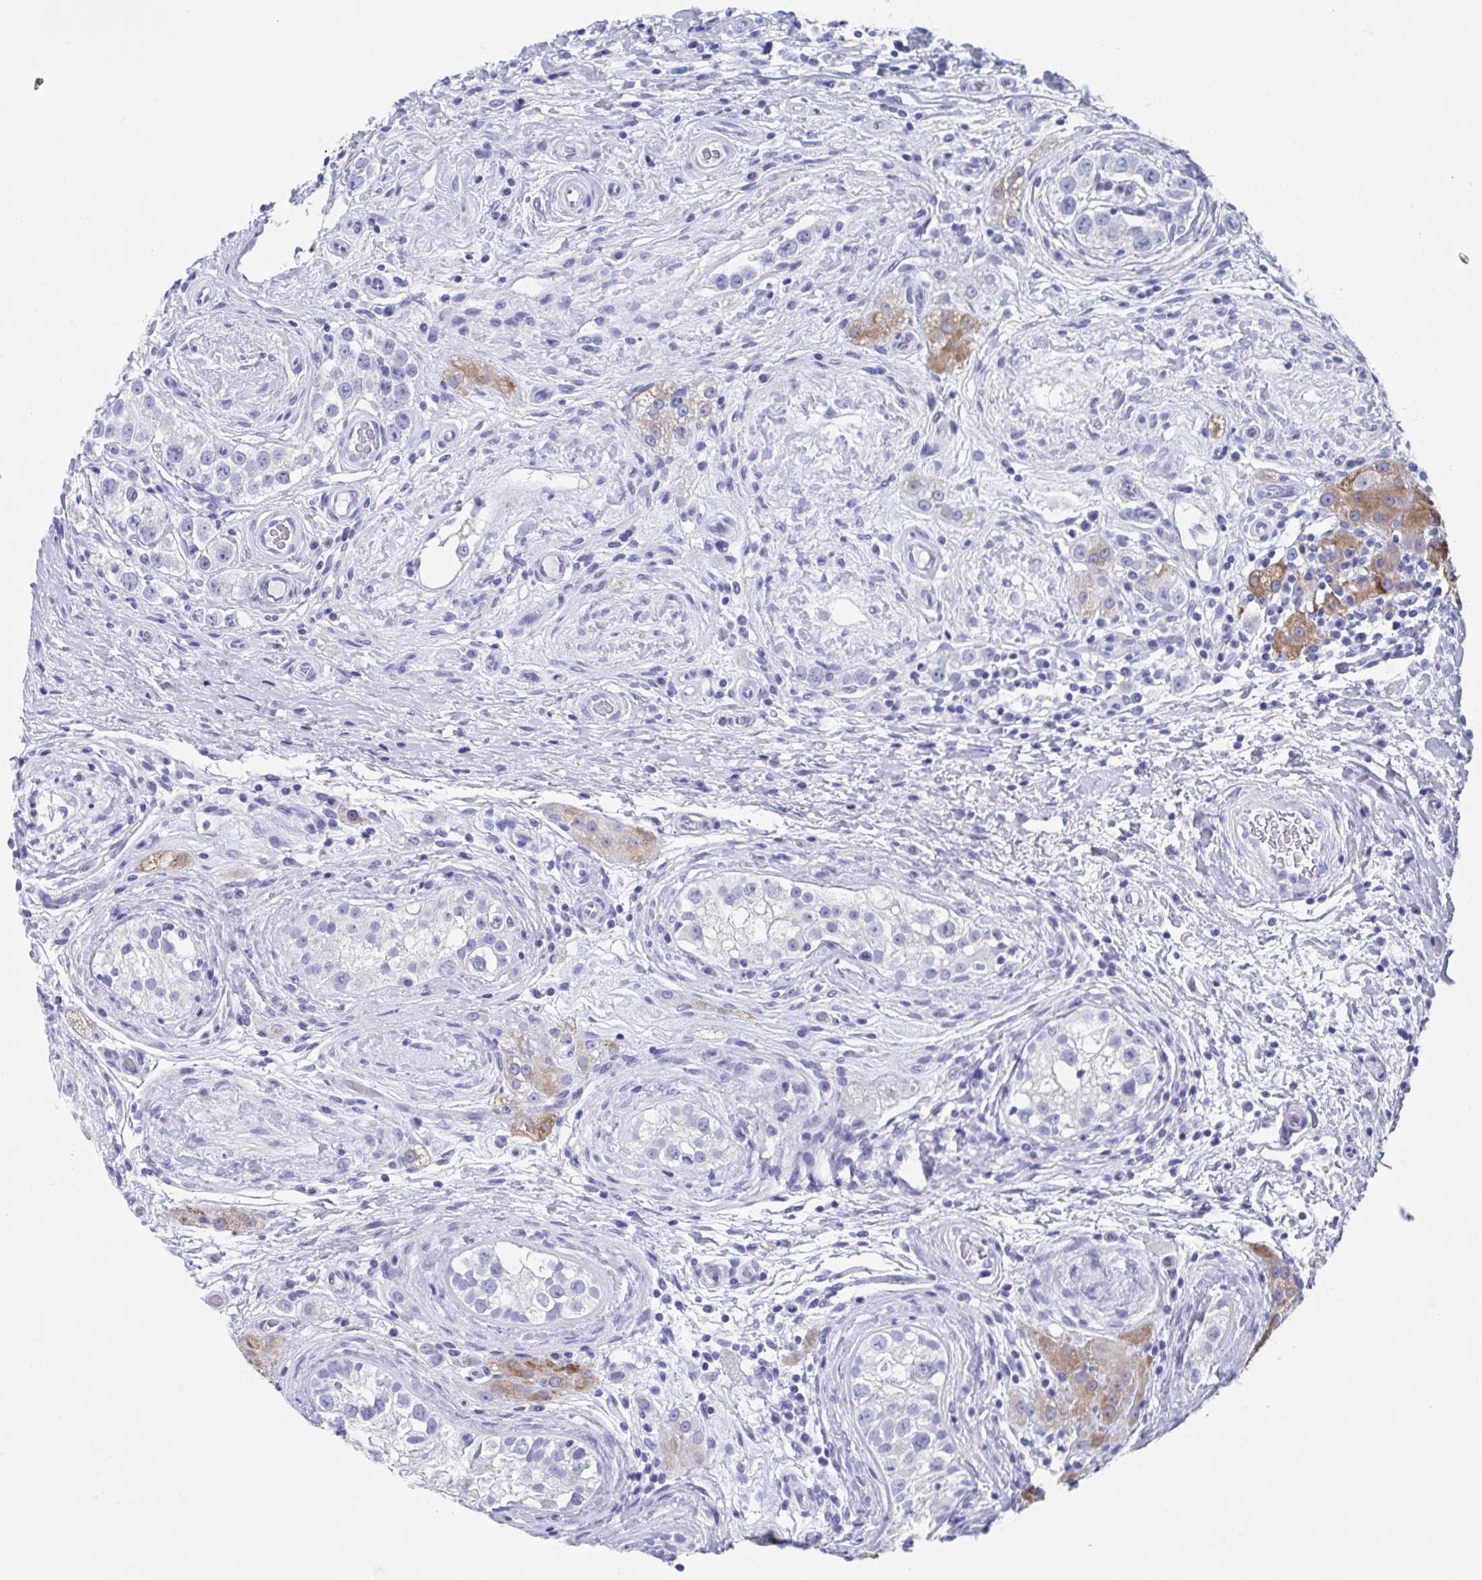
{"staining": {"intensity": "negative", "quantity": "none", "location": "none"}, "tissue": "testis cancer", "cell_type": "Tumor cells", "image_type": "cancer", "snomed": [{"axis": "morphology", "description": "Seminoma, NOS"}, {"axis": "topography", "description": "Testis"}], "caption": "Immunohistochemistry (IHC) image of neoplastic tissue: testis cancer (seminoma) stained with DAB (3,3'-diaminobenzidine) exhibits no significant protein expression in tumor cells.", "gene": "SHCBP1L", "patient": {"sex": "male", "age": 34}}